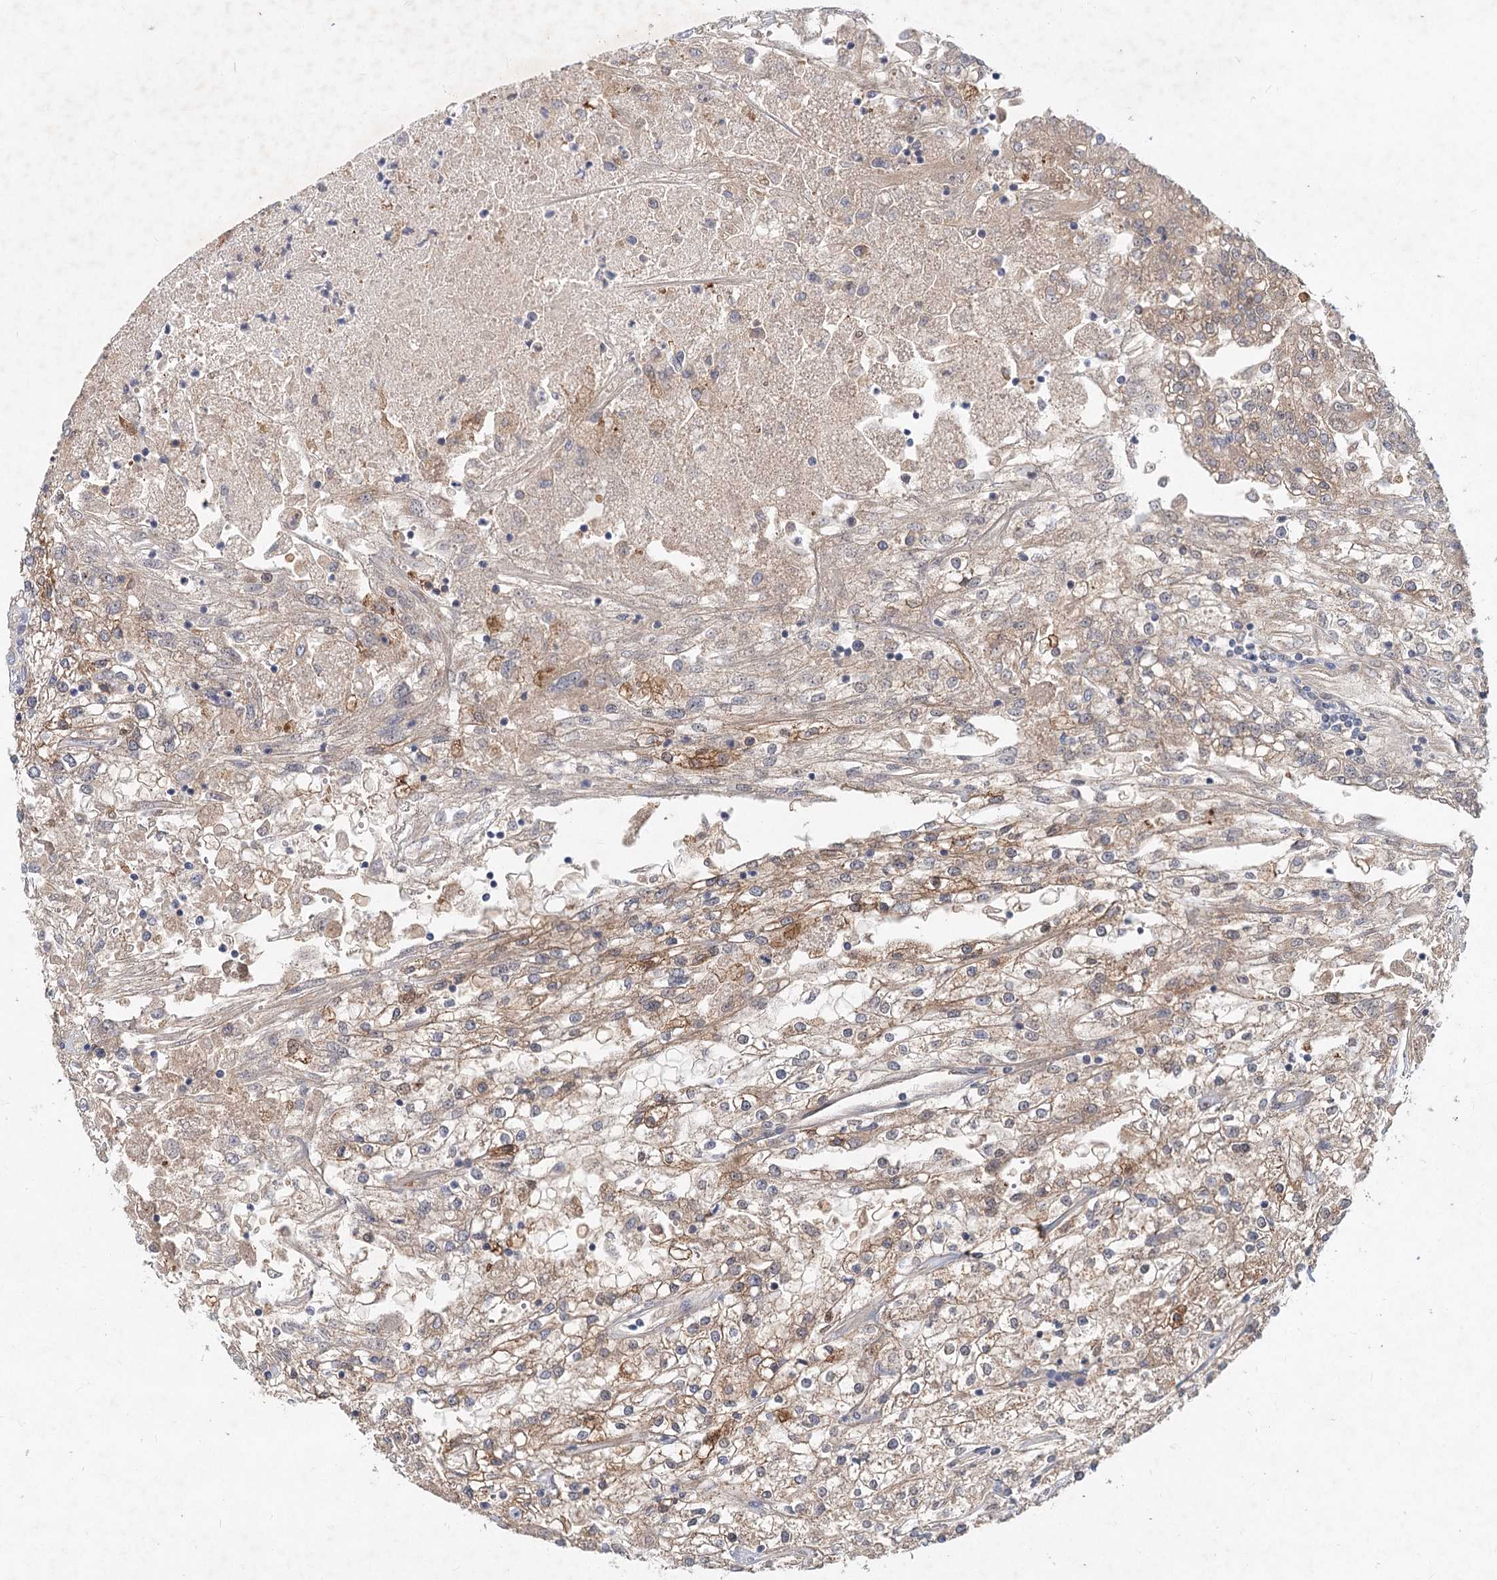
{"staining": {"intensity": "moderate", "quantity": "25%-75%", "location": "cytoplasmic/membranous"}, "tissue": "renal cancer", "cell_type": "Tumor cells", "image_type": "cancer", "snomed": [{"axis": "morphology", "description": "Adenocarcinoma, NOS"}, {"axis": "topography", "description": "Kidney"}], "caption": "Immunohistochemistry of renal cancer reveals medium levels of moderate cytoplasmic/membranous expression in about 25%-75% of tumor cells.", "gene": "AP3B1", "patient": {"sex": "female", "age": 52}}